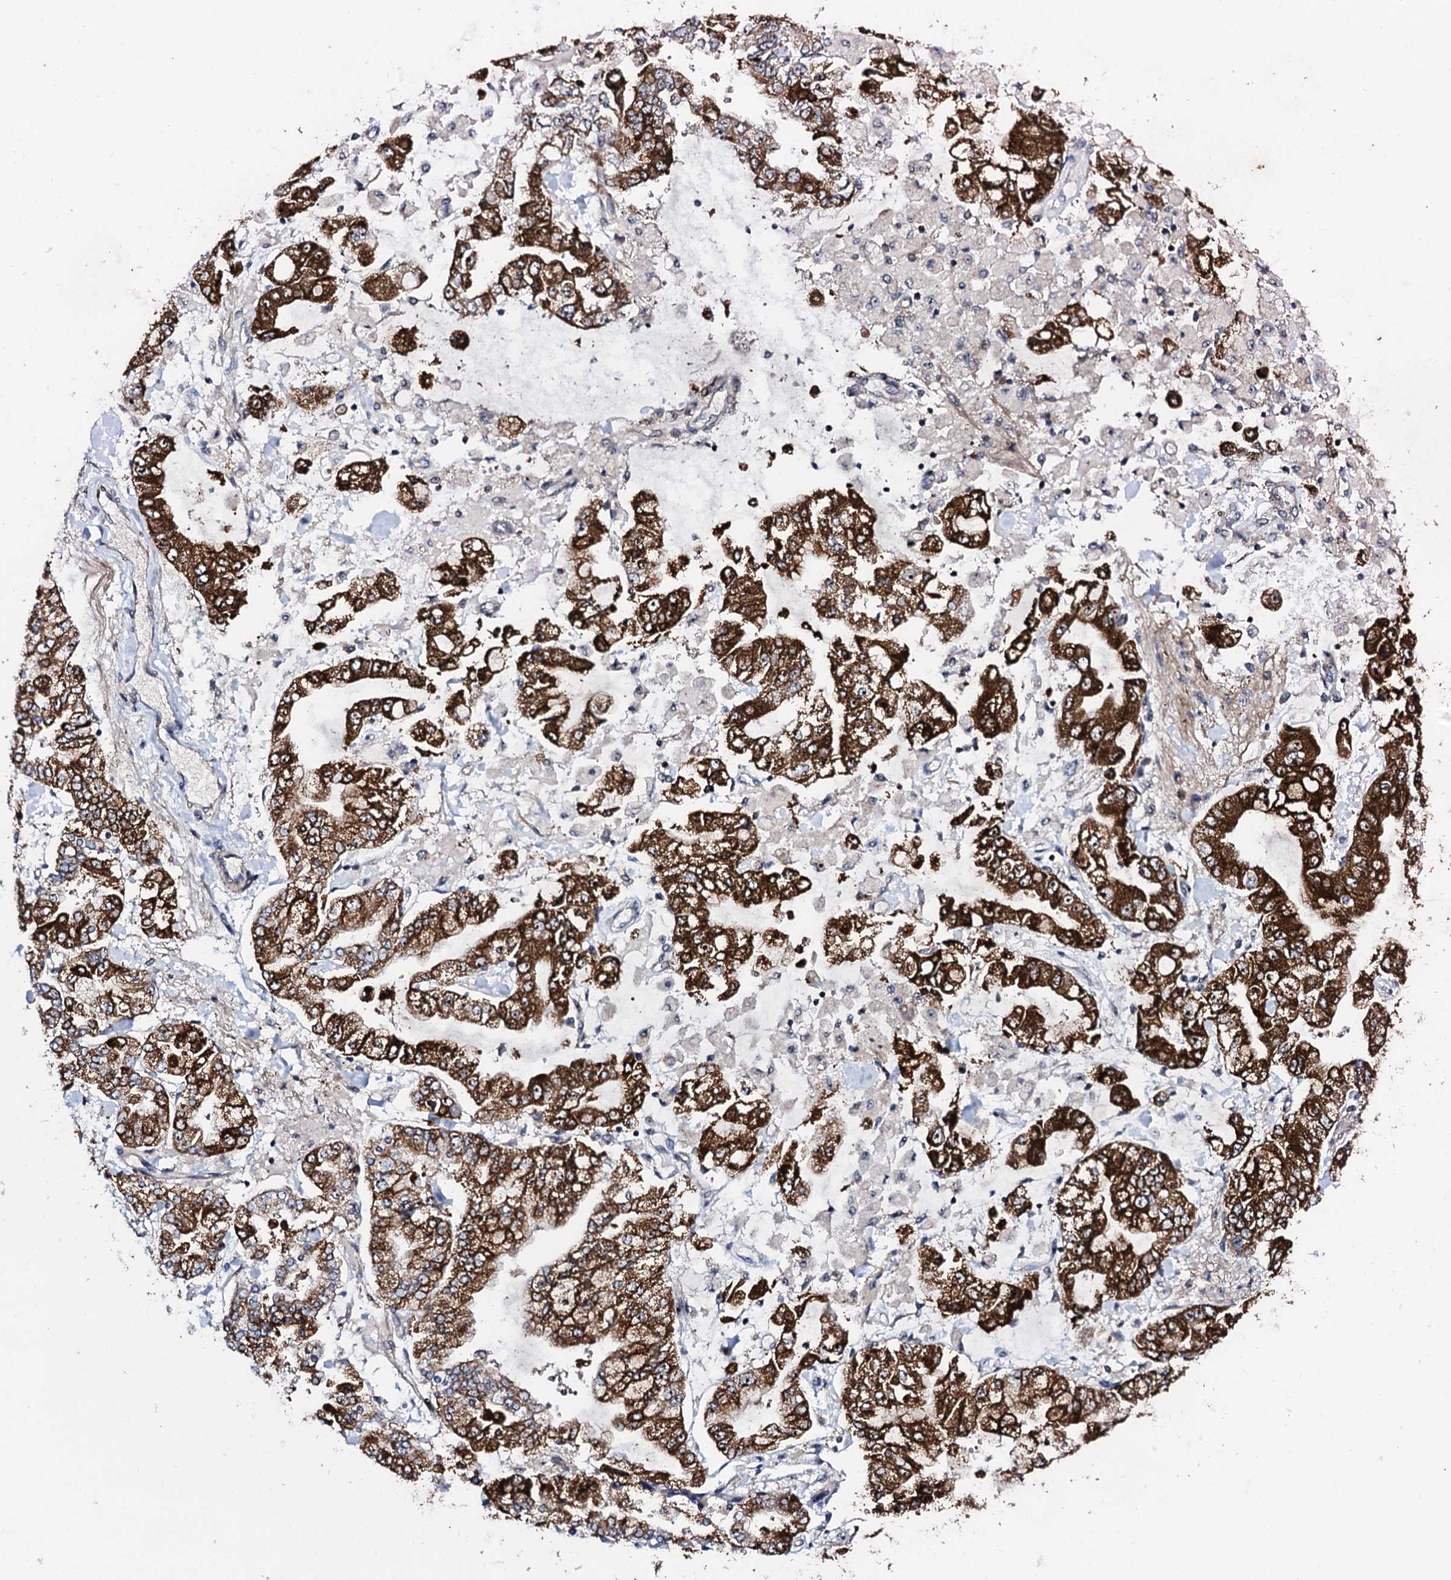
{"staining": {"intensity": "strong", "quantity": ">75%", "location": "cytoplasmic/membranous"}, "tissue": "stomach cancer", "cell_type": "Tumor cells", "image_type": "cancer", "snomed": [{"axis": "morphology", "description": "Normal tissue, NOS"}, {"axis": "morphology", "description": "Adenocarcinoma, NOS"}, {"axis": "topography", "description": "Stomach, upper"}, {"axis": "topography", "description": "Stomach"}], "caption": "This is an image of IHC staining of stomach cancer, which shows strong staining in the cytoplasmic/membranous of tumor cells.", "gene": "GTPBP4", "patient": {"sex": "male", "age": 76}}